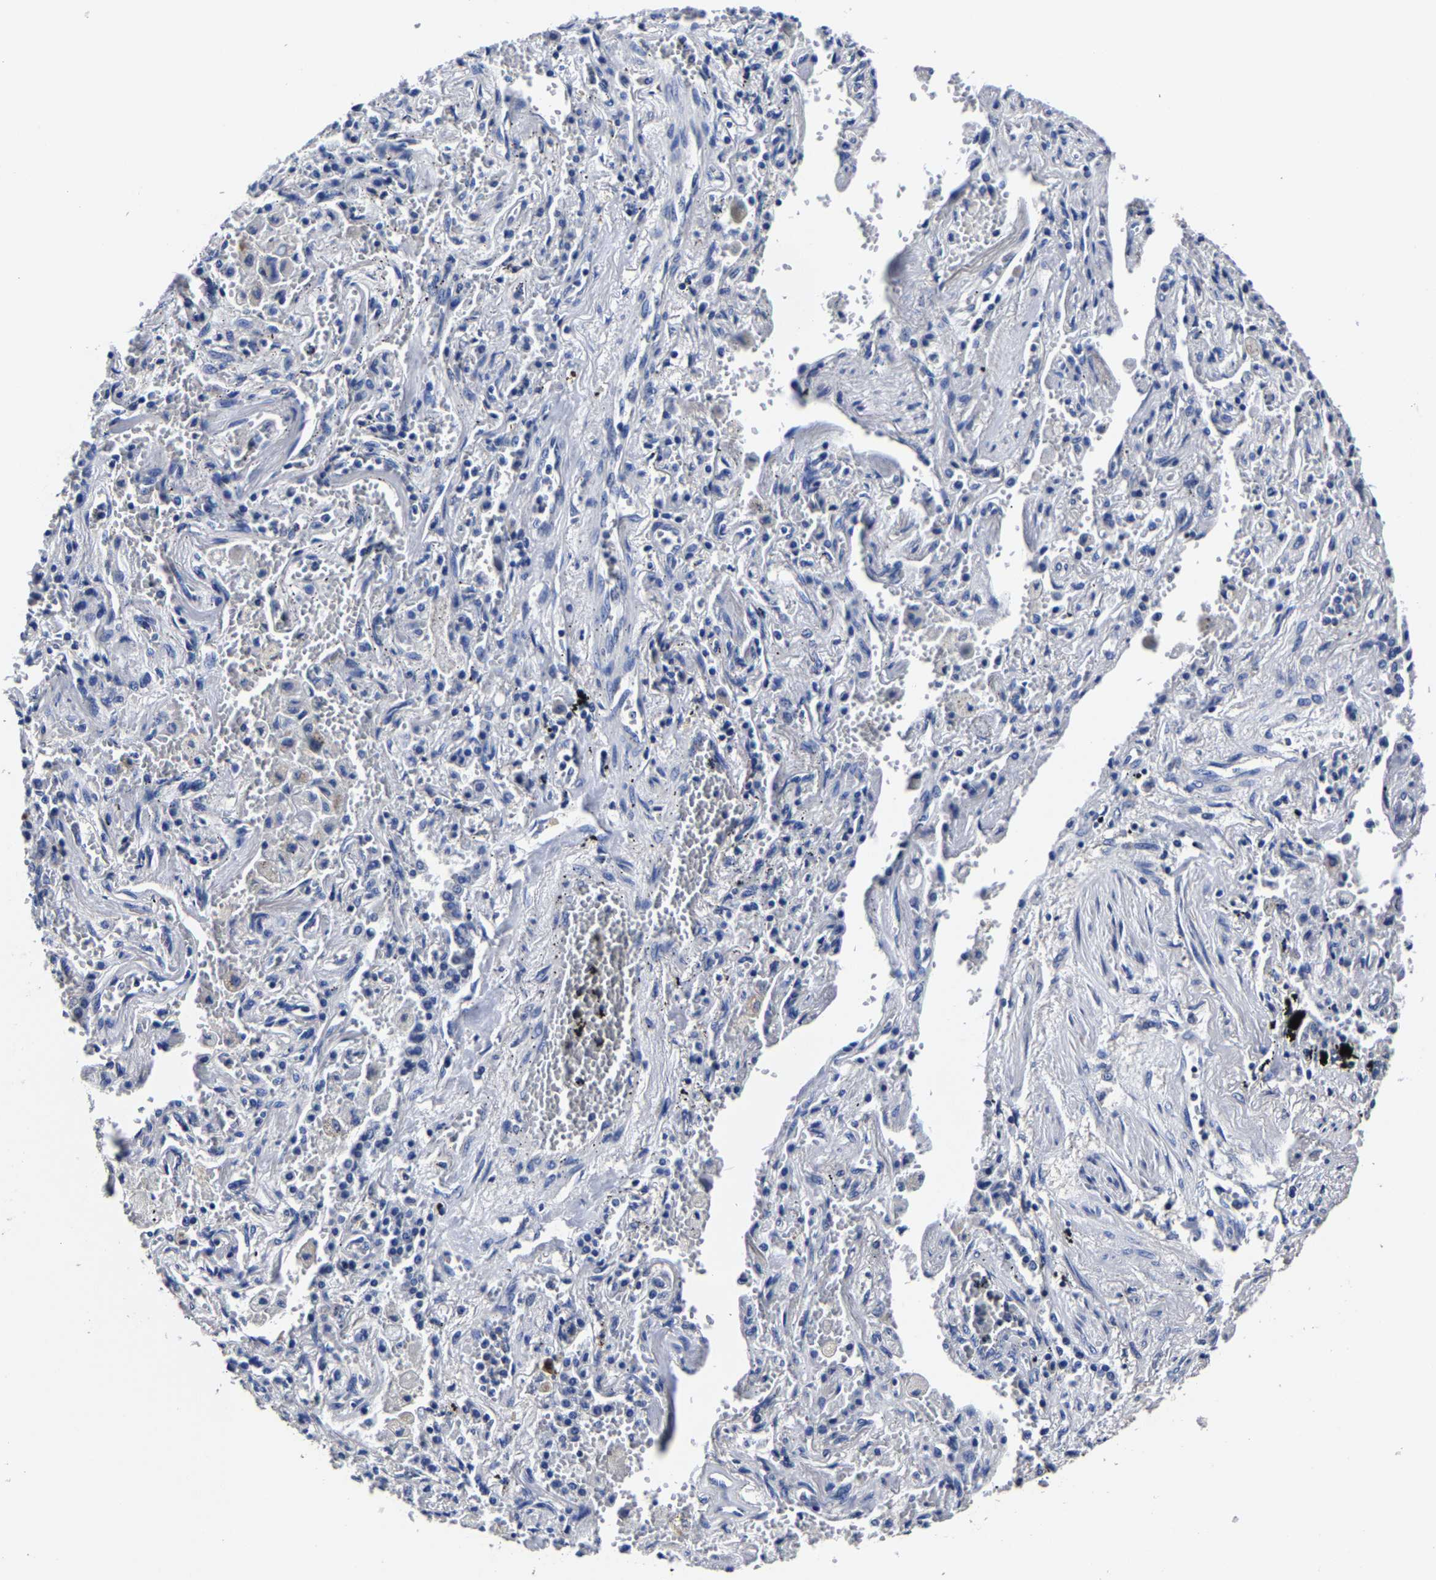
{"staining": {"intensity": "negative", "quantity": "none", "location": "none"}, "tissue": "lung cancer", "cell_type": "Tumor cells", "image_type": "cancer", "snomed": [{"axis": "morphology", "description": "Adenocarcinoma, NOS"}, {"axis": "topography", "description": "Lung"}], "caption": "The photomicrograph exhibits no significant staining in tumor cells of lung adenocarcinoma. Nuclei are stained in blue.", "gene": "AKAP4", "patient": {"sex": "female", "age": 65}}